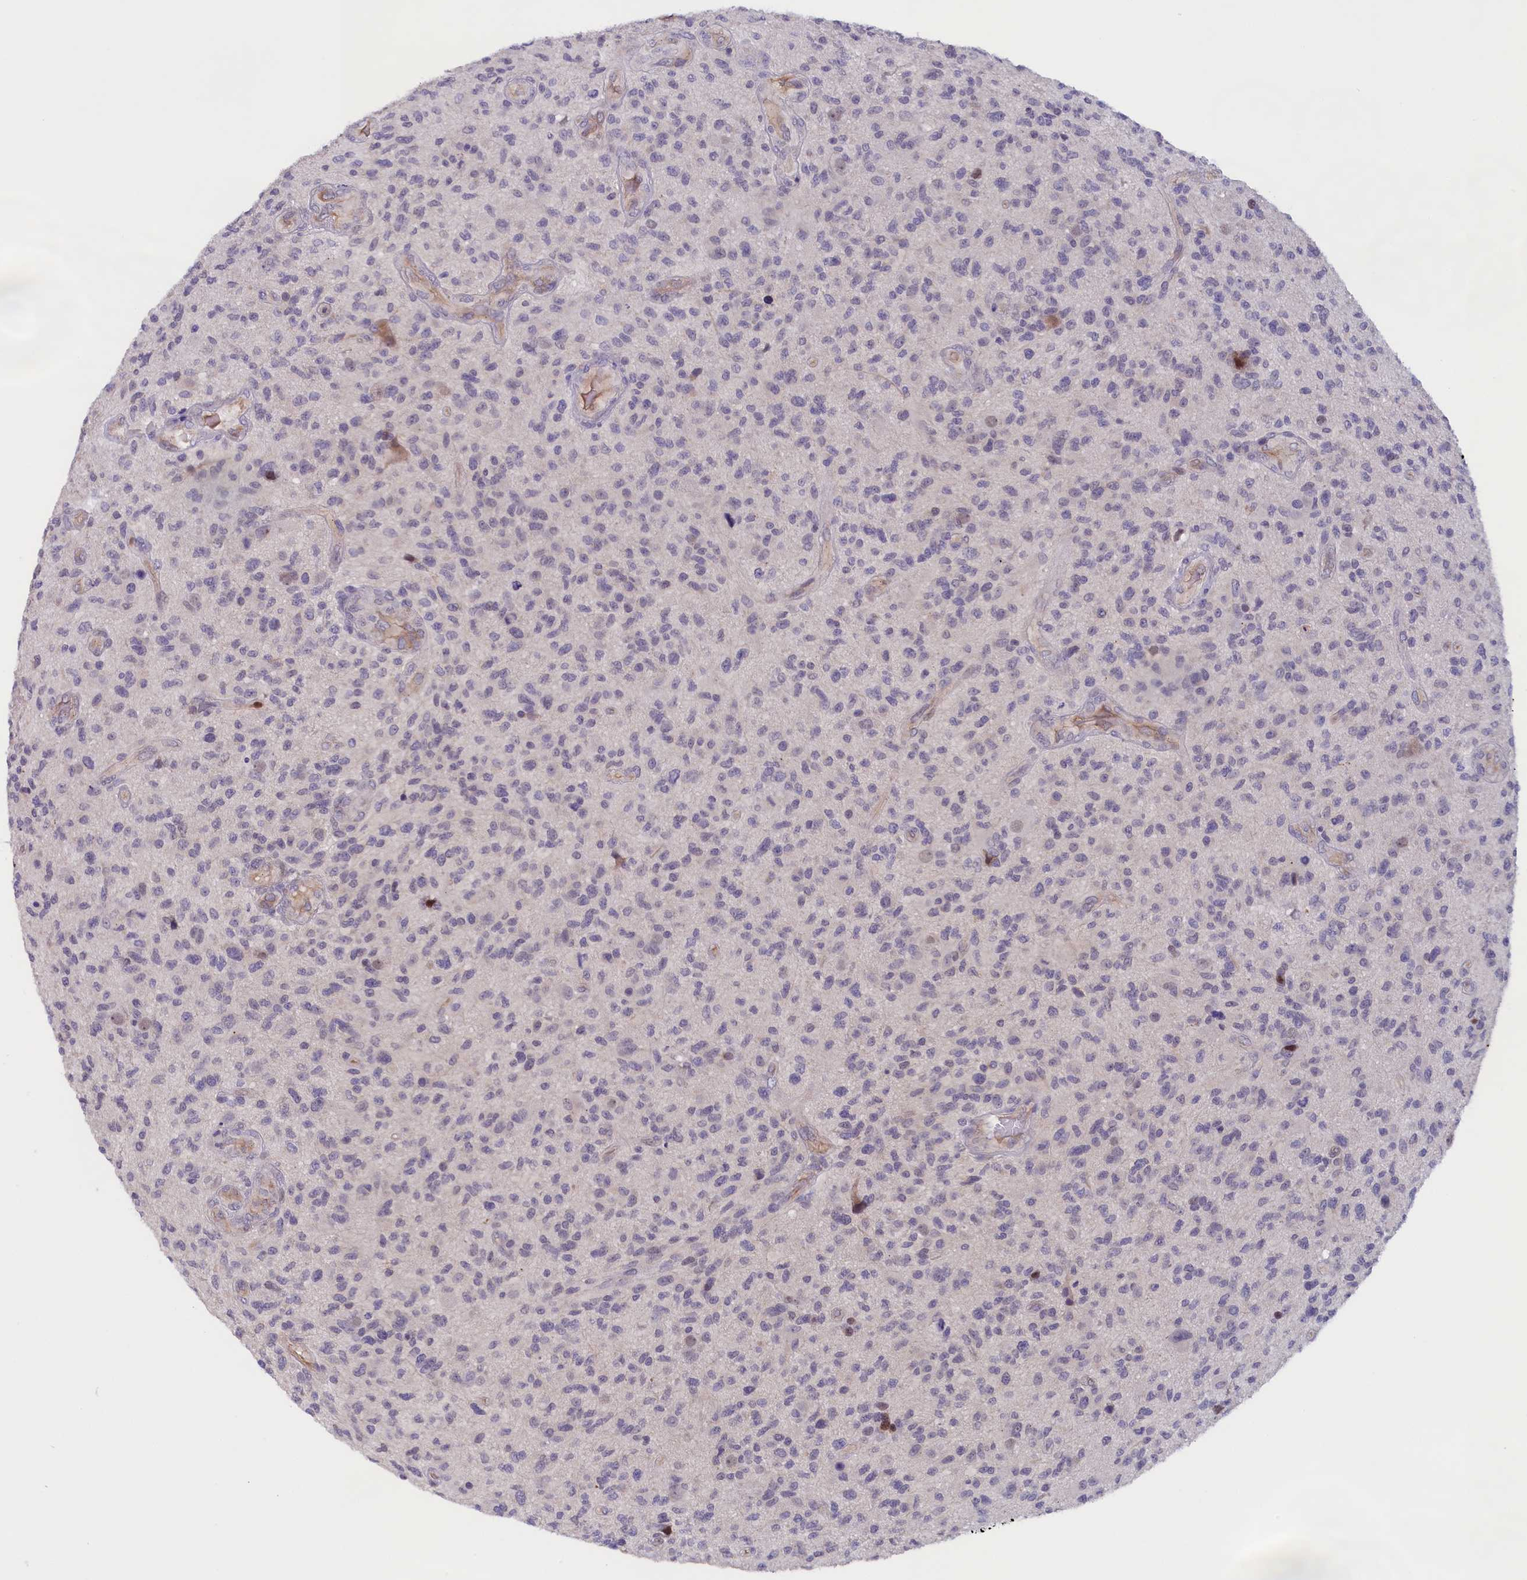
{"staining": {"intensity": "negative", "quantity": "none", "location": "none"}, "tissue": "glioma", "cell_type": "Tumor cells", "image_type": "cancer", "snomed": [{"axis": "morphology", "description": "Glioma, malignant, High grade"}, {"axis": "topography", "description": "Brain"}], "caption": "Immunohistochemistry image of glioma stained for a protein (brown), which shows no positivity in tumor cells.", "gene": "IGFALS", "patient": {"sex": "male", "age": 47}}